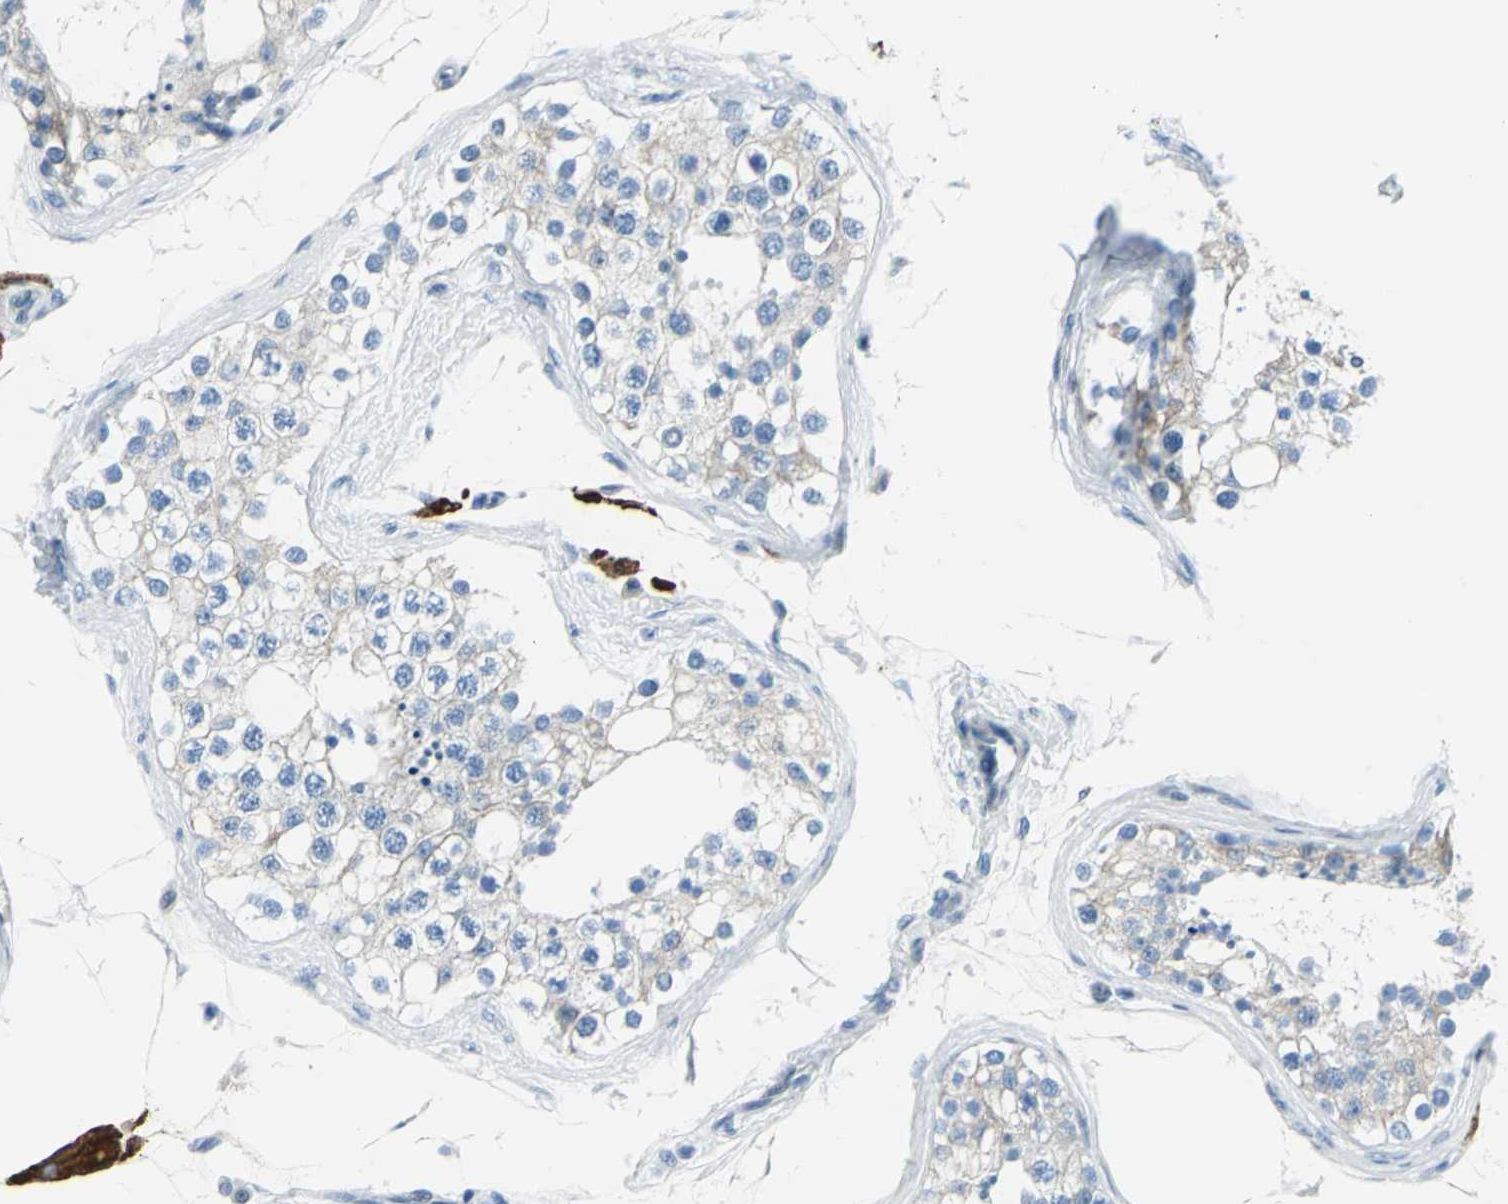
{"staining": {"intensity": "weak", "quantity": "<25%", "location": "cytoplasmic/membranous"}, "tissue": "testis", "cell_type": "Cells in seminiferous ducts", "image_type": "normal", "snomed": [{"axis": "morphology", "description": "Normal tissue, NOS"}, {"axis": "topography", "description": "Testis"}], "caption": "Testis stained for a protein using immunohistochemistry exhibits no staining cells in seminiferous ducts.", "gene": "CYB5A", "patient": {"sex": "male", "age": 68}}